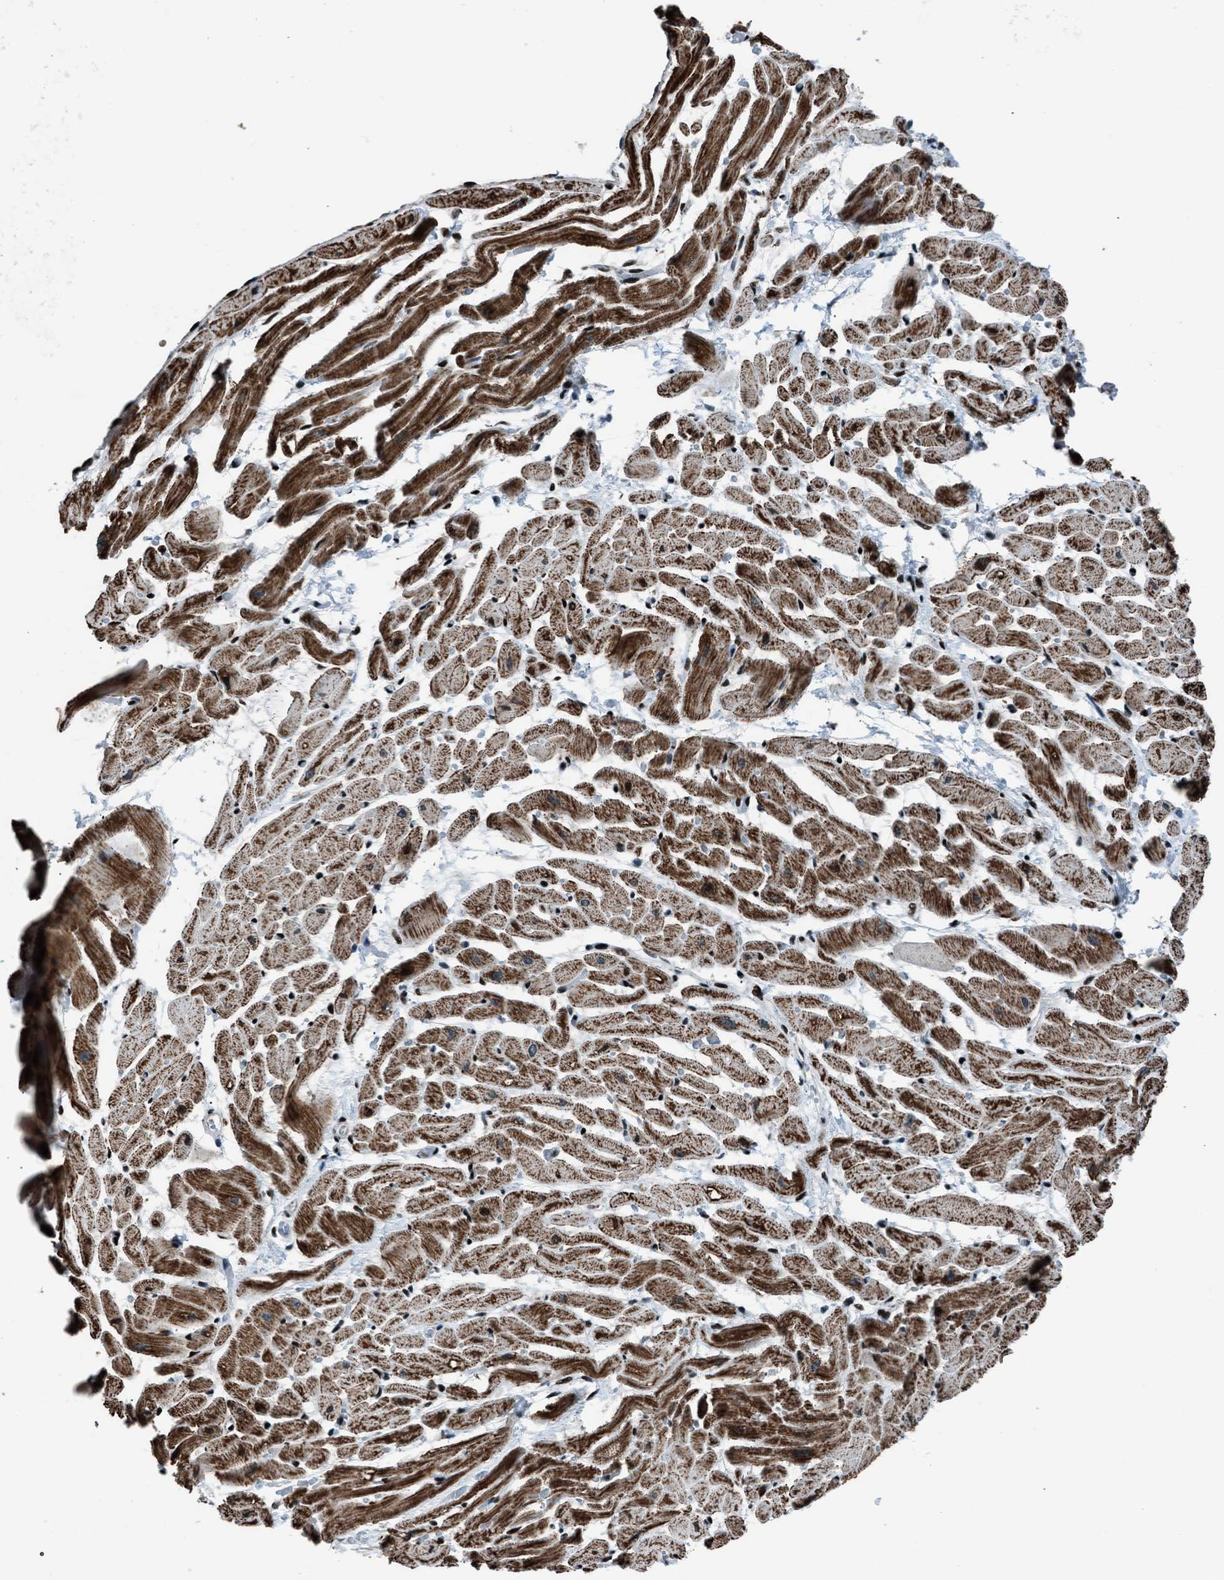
{"staining": {"intensity": "strong", "quantity": ">75%", "location": "cytoplasmic/membranous"}, "tissue": "heart muscle", "cell_type": "Cardiomyocytes", "image_type": "normal", "snomed": [{"axis": "morphology", "description": "Normal tissue, NOS"}, {"axis": "topography", "description": "Heart"}], "caption": "Immunohistochemistry micrograph of unremarkable heart muscle stained for a protein (brown), which exhibits high levels of strong cytoplasmic/membranous expression in about >75% of cardiomyocytes.", "gene": "MORC3", "patient": {"sex": "male", "age": 45}}